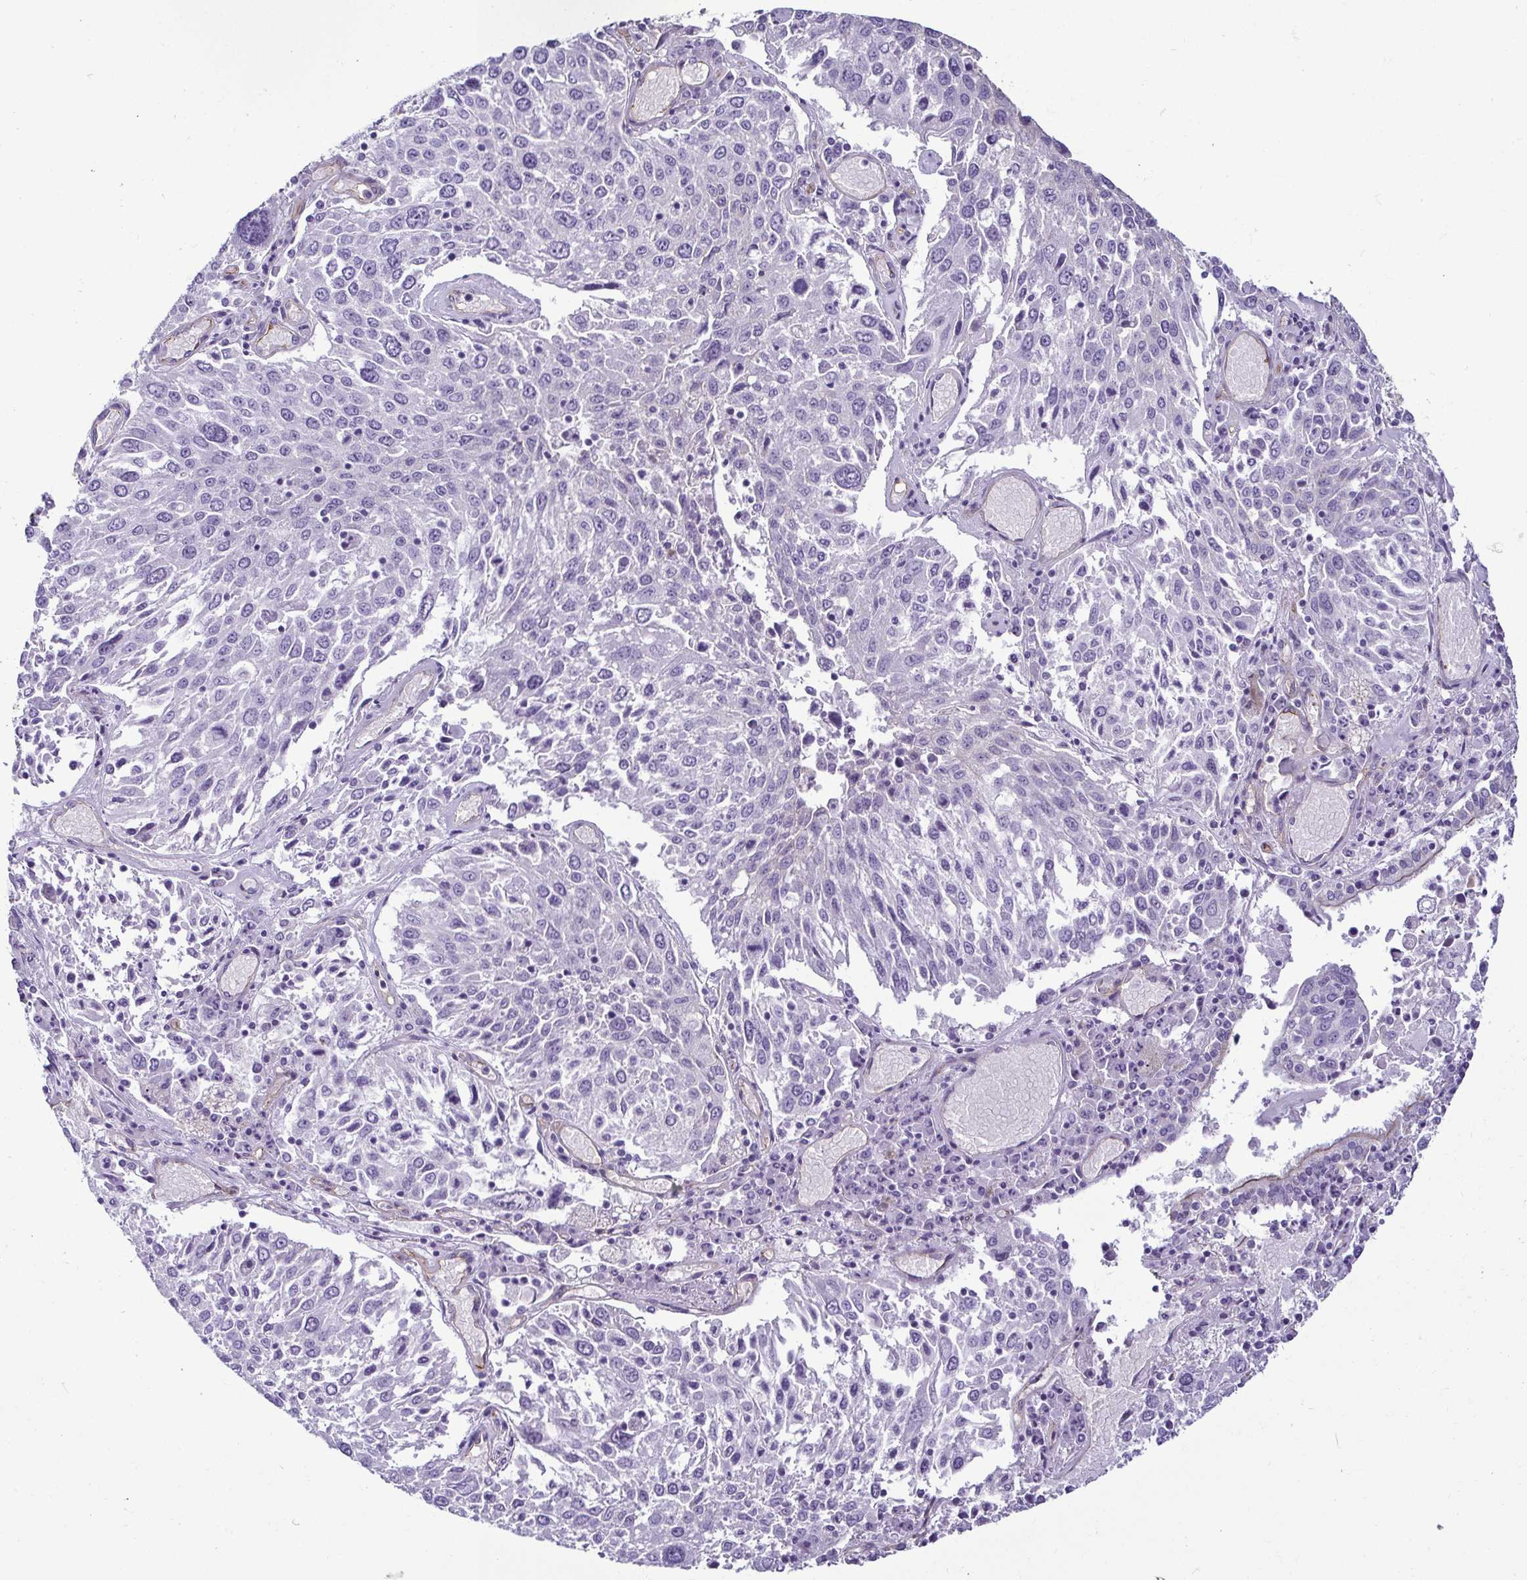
{"staining": {"intensity": "negative", "quantity": "none", "location": "none"}, "tissue": "lung cancer", "cell_type": "Tumor cells", "image_type": "cancer", "snomed": [{"axis": "morphology", "description": "Squamous cell carcinoma, NOS"}, {"axis": "topography", "description": "Lung"}], "caption": "Lung cancer (squamous cell carcinoma) was stained to show a protein in brown. There is no significant staining in tumor cells. The staining was performed using DAB (3,3'-diaminobenzidine) to visualize the protein expression in brown, while the nuclei were stained in blue with hematoxylin (Magnification: 20x).", "gene": "CASP14", "patient": {"sex": "male", "age": 65}}